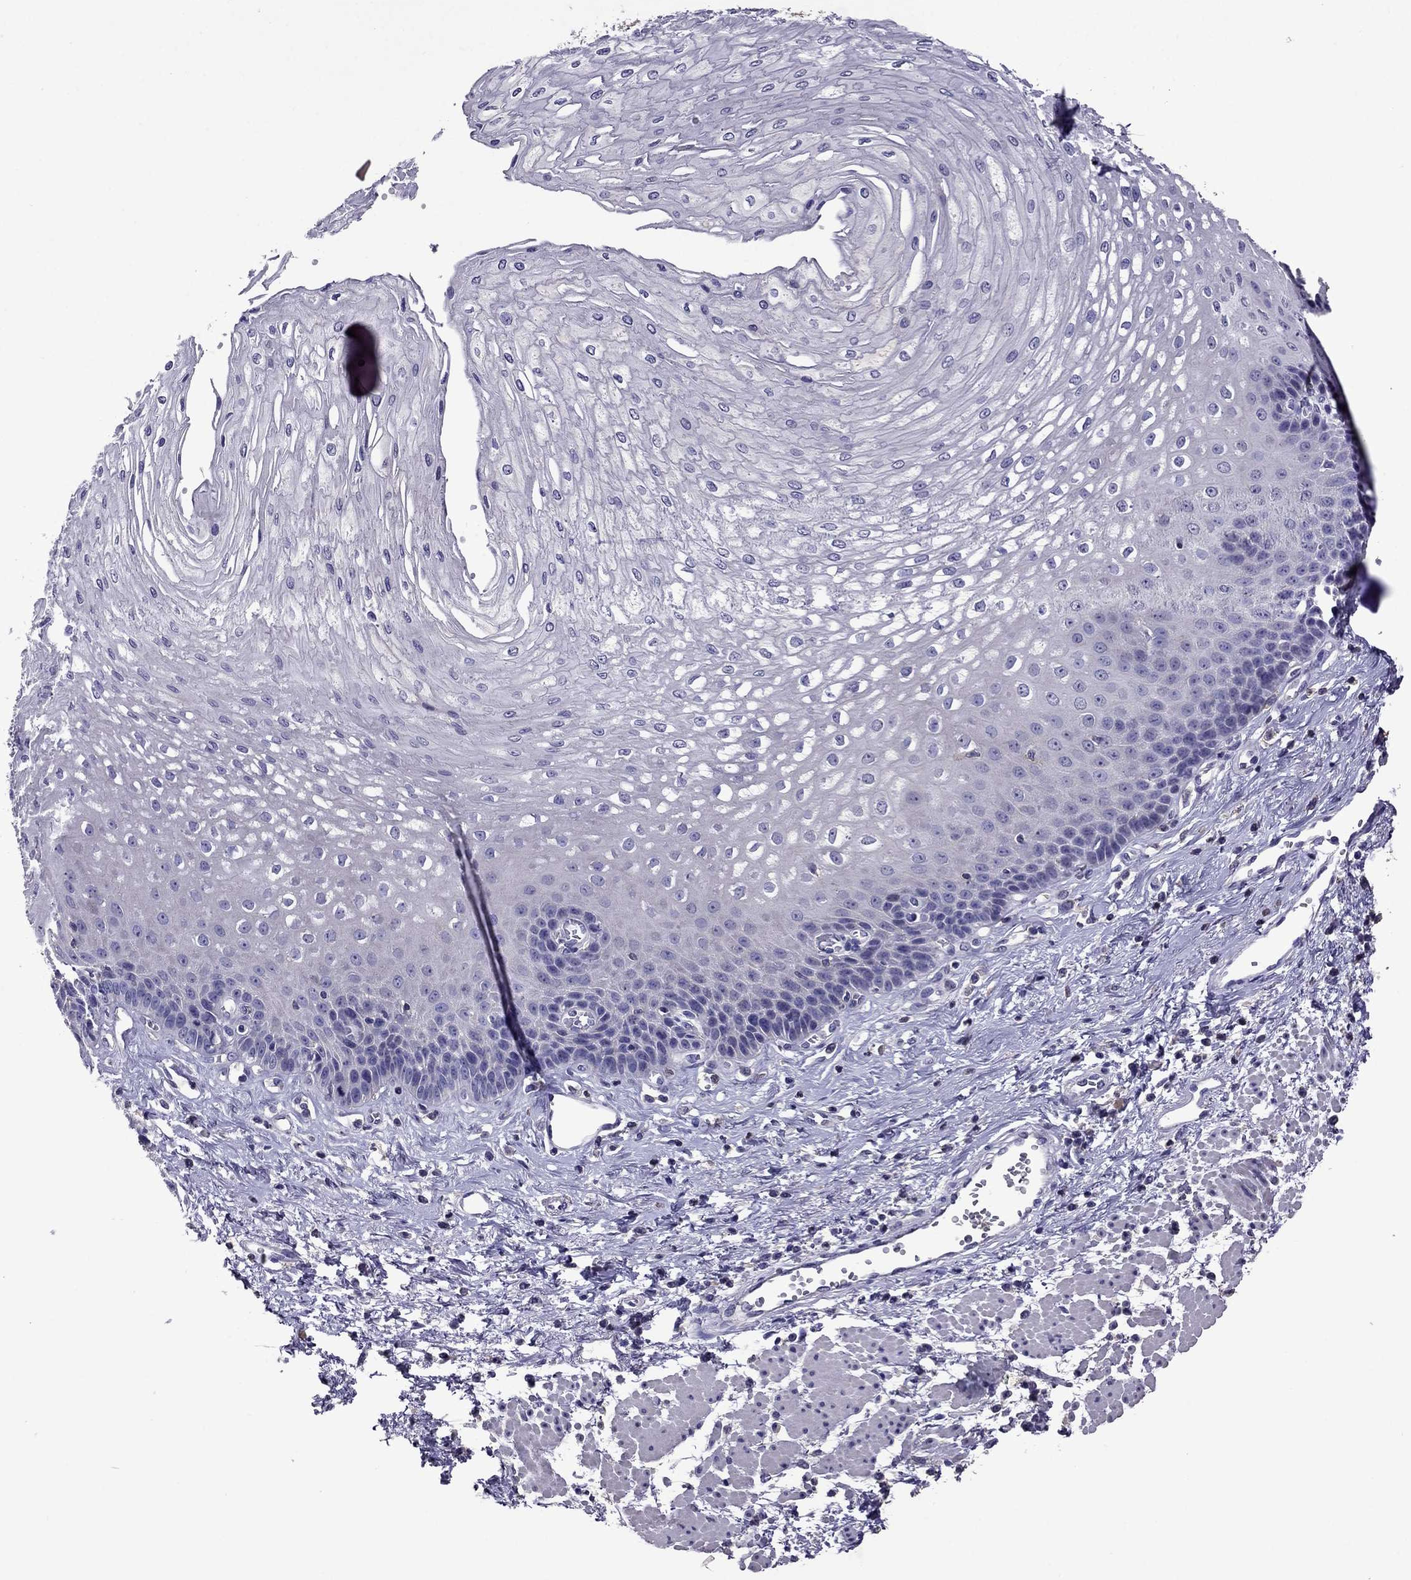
{"staining": {"intensity": "negative", "quantity": "none", "location": "none"}, "tissue": "esophagus", "cell_type": "Squamous epithelial cells", "image_type": "normal", "snomed": [{"axis": "morphology", "description": "Normal tissue, NOS"}, {"axis": "topography", "description": "Esophagus"}], "caption": "Immunohistochemistry (IHC) micrograph of normal human esophagus stained for a protein (brown), which reveals no staining in squamous epithelial cells. (Stains: DAB (3,3'-diaminobenzidine) immunohistochemistry with hematoxylin counter stain, Microscopy: brightfield microscopy at high magnification).", "gene": "NKX3", "patient": {"sex": "female", "age": 62}}